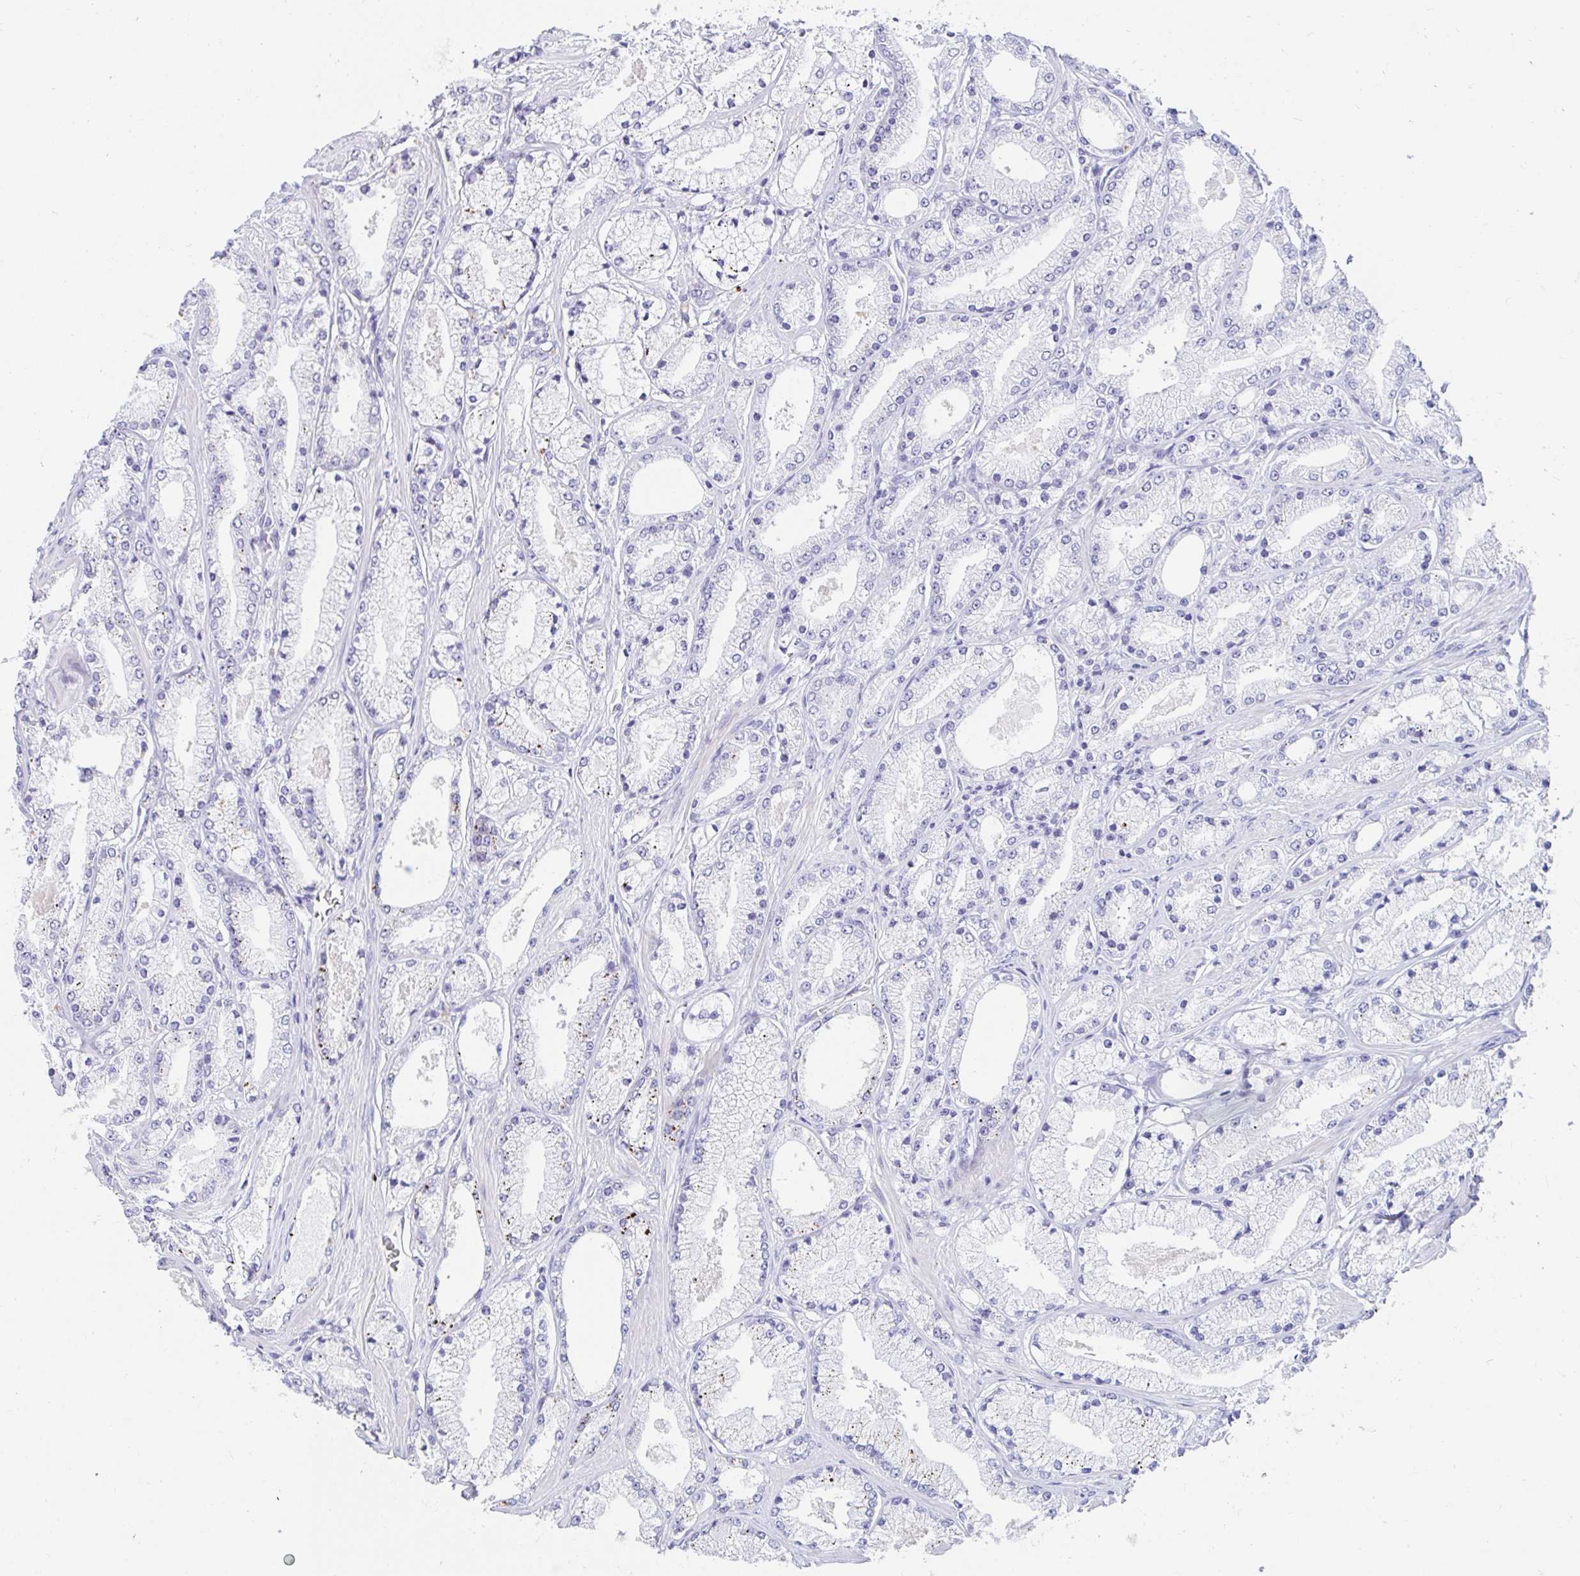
{"staining": {"intensity": "negative", "quantity": "none", "location": "none"}, "tissue": "prostate cancer", "cell_type": "Tumor cells", "image_type": "cancer", "snomed": [{"axis": "morphology", "description": "Adenocarcinoma, High grade"}, {"axis": "topography", "description": "Prostate"}], "caption": "This is a photomicrograph of IHC staining of adenocarcinoma (high-grade) (prostate), which shows no expression in tumor cells.", "gene": "OR10K1", "patient": {"sex": "male", "age": 63}}